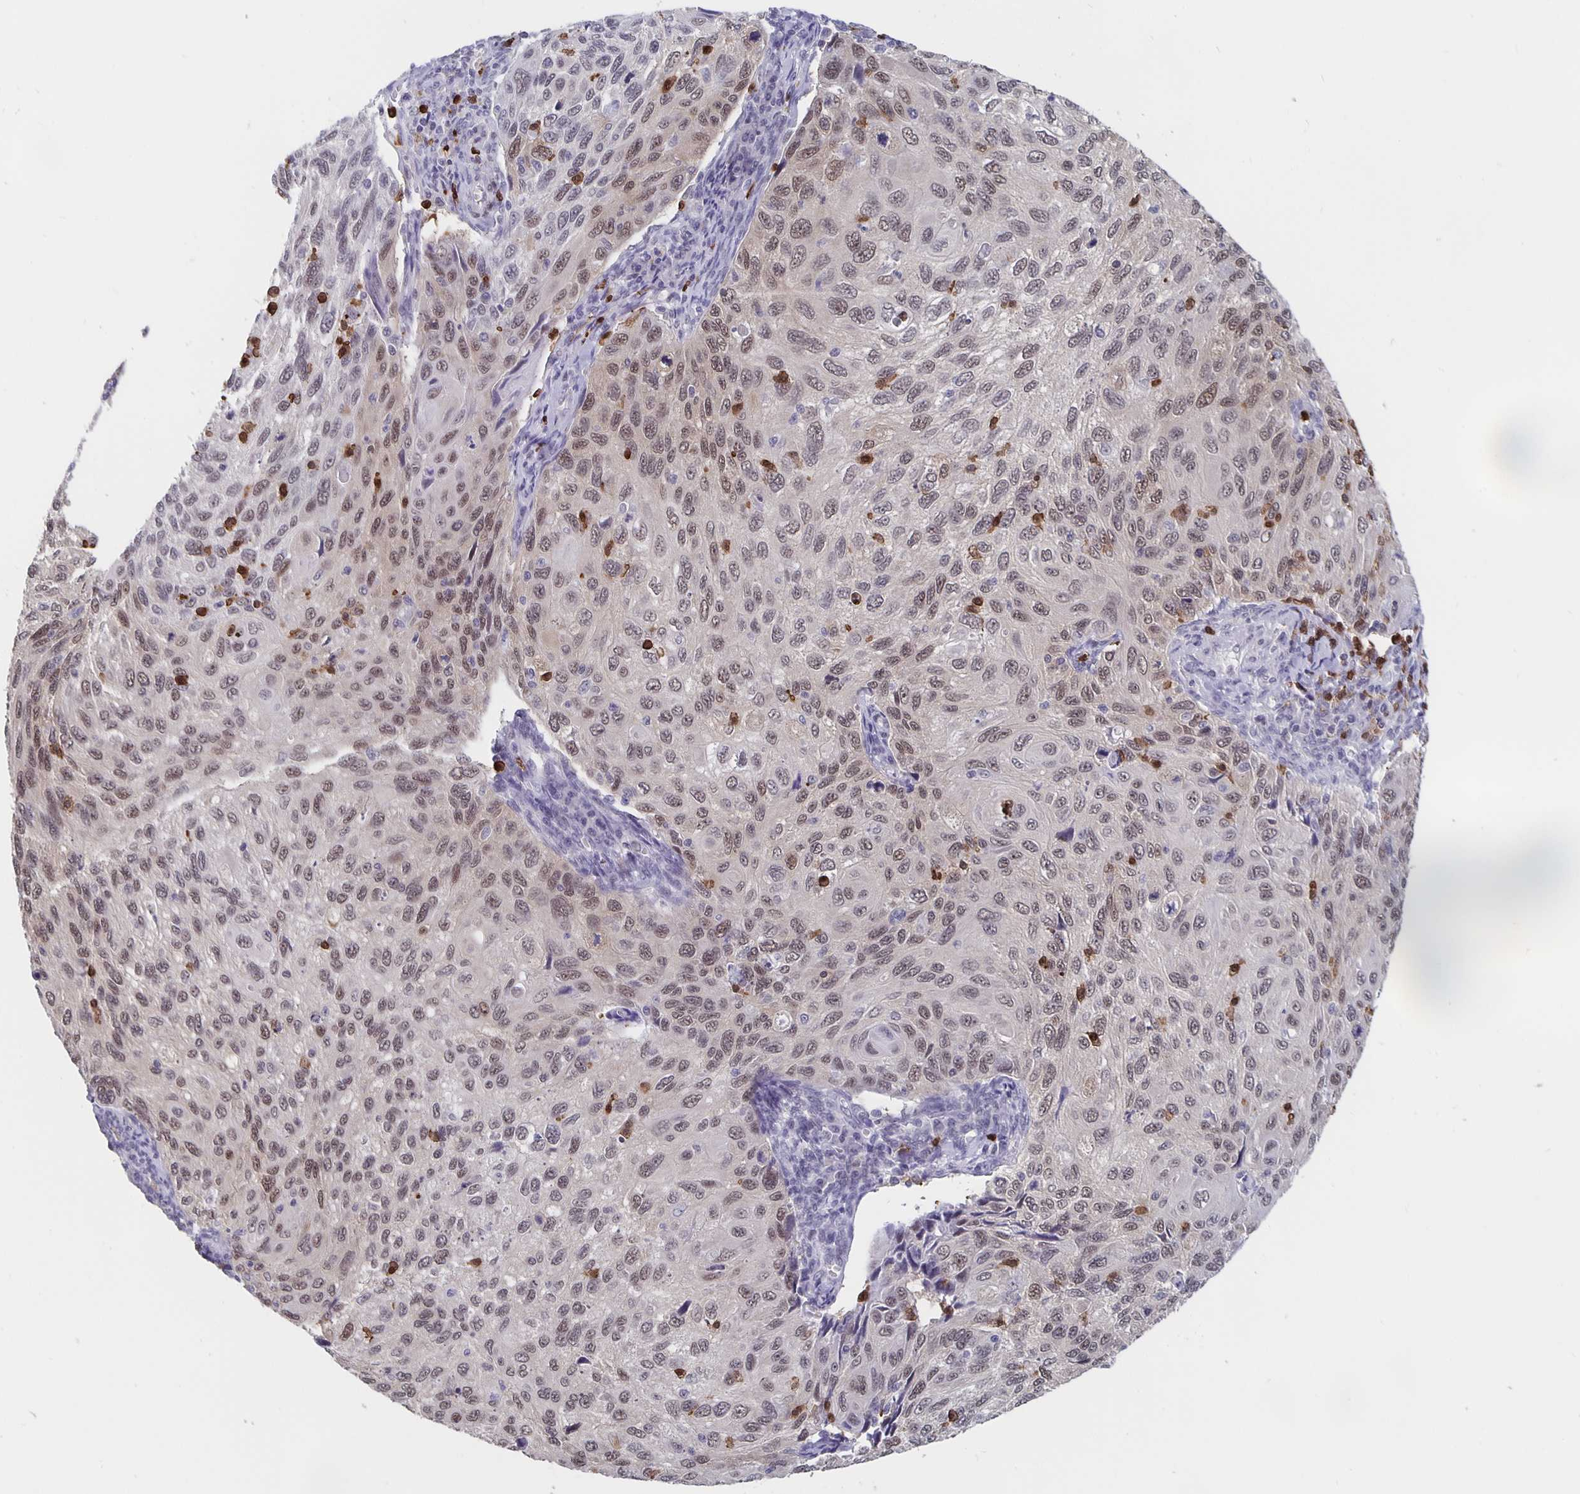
{"staining": {"intensity": "weak", "quantity": ">75%", "location": "nuclear"}, "tissue": "cervical cancer", "cell_type": "Tumor cells", "image_type": "cancer", "snomed": [{"axis": "morphology", "description": "Squamous cell carcinoma, NOS"}, {"axis": "topography", "description": "Cervix"}], "caption": "Cervical cancer tissue demonstrates weak nuclear staining in about >75% of tumor cells, visualized by immunohistochemistry.", "gene": "ZNF691", "patient": {"sex": "female", "age": 70}}